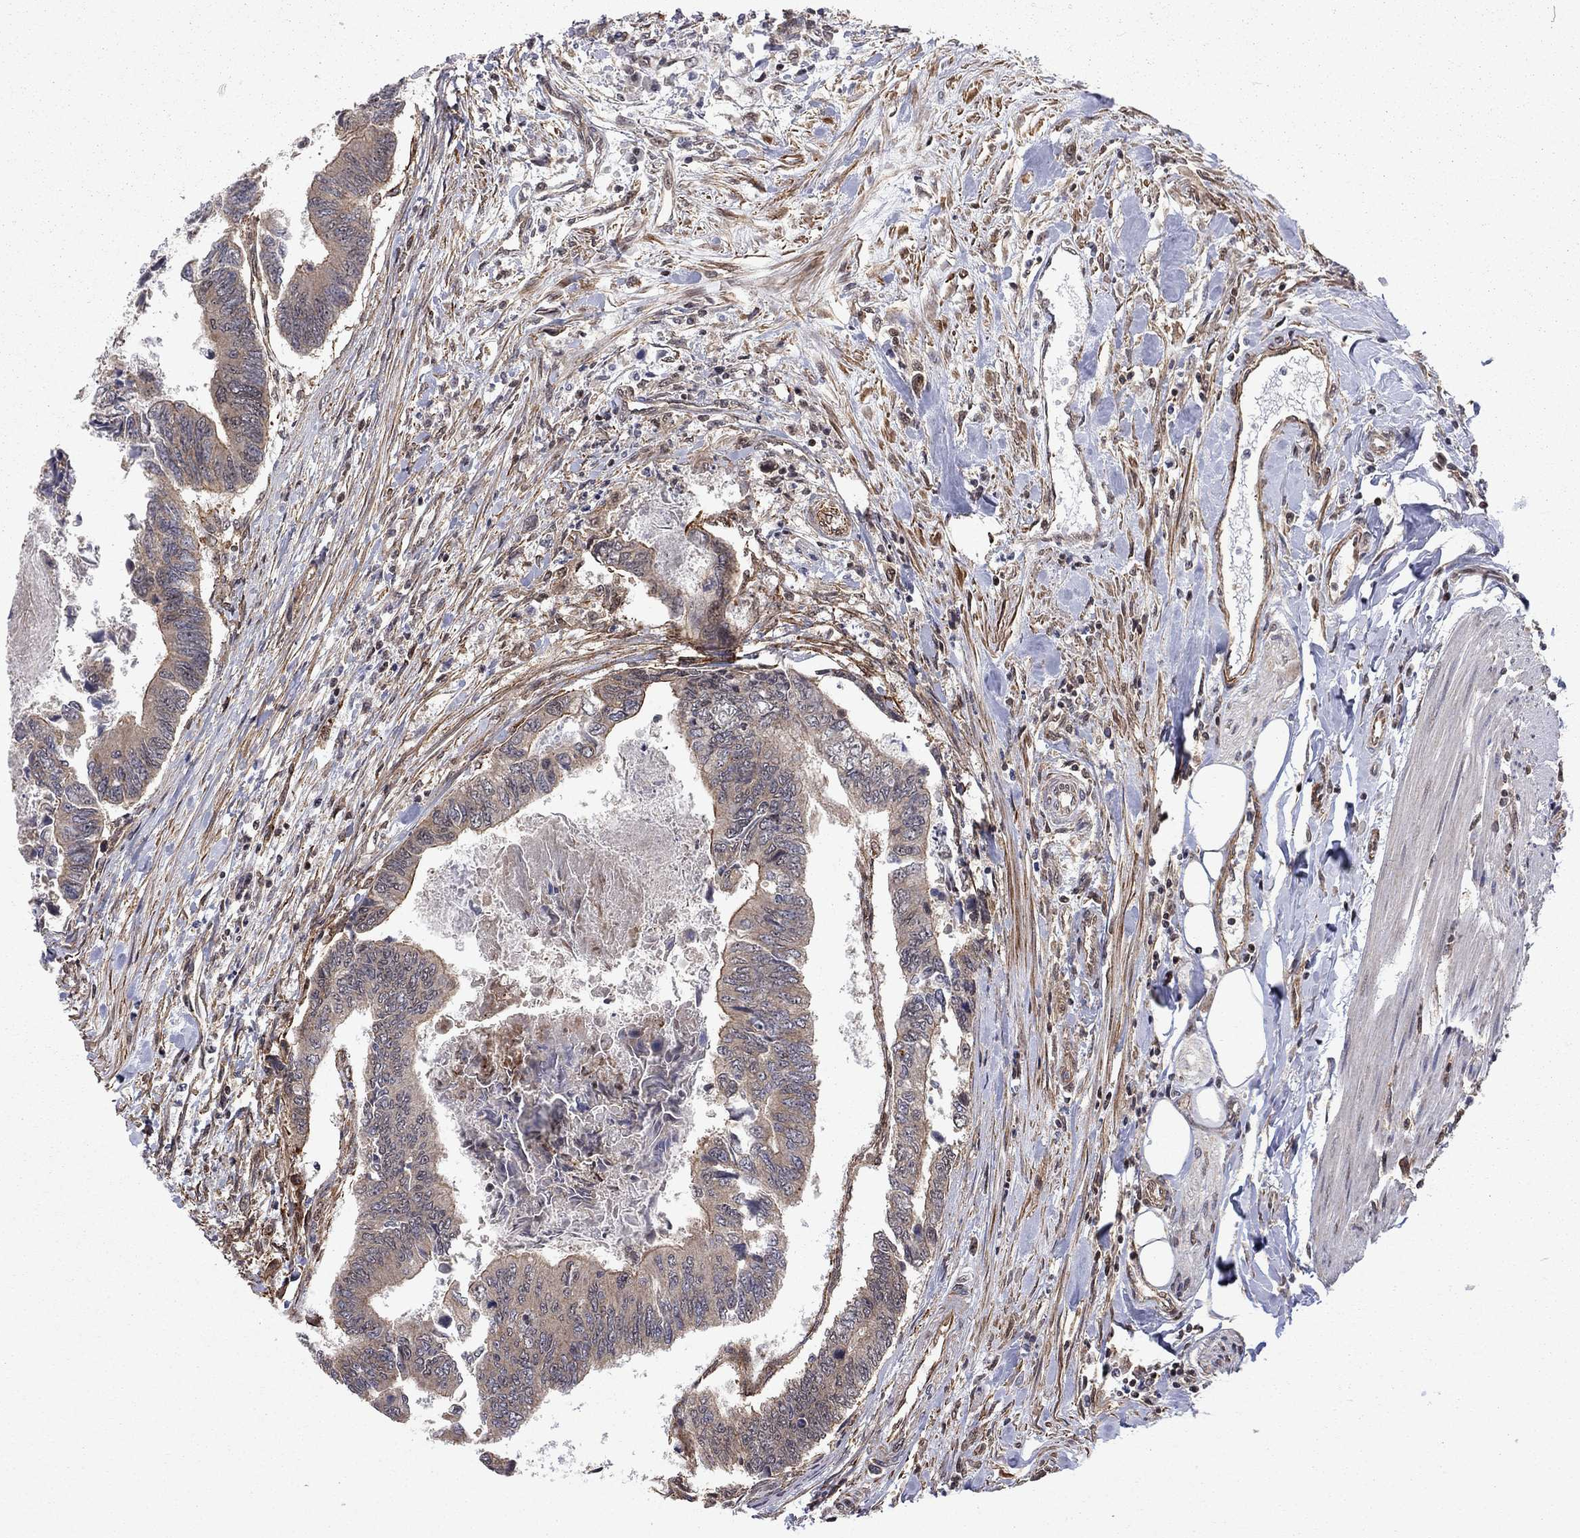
{"staining": {"intensity": "moderate", "quantity": "<25%", "location": "cytoplasmic/membranous"}, "tissue": "colorectal cancer", "cell_type": "Tumor cells", "image_type": "cancer", "snomed": [{"axis": "morphology", "description": "Adenocarcinoma, NOS"}, {"axis": "topography", "description": "Colon"}], "caption": "Immunohistochemical staining of human colorectal cancer (adenocarcinoma) shows low levels of moderate cytoplasmic/membranous staining in approximately <25% of tumor cells. Using DAB (3,3'-diaminobenzidine) (brown) and hematoxylin (blue) stains, captured at high magnification using brightfield microscopy.", "gene": "TDP1", "patient": {"sex": "female", "age": 65}}